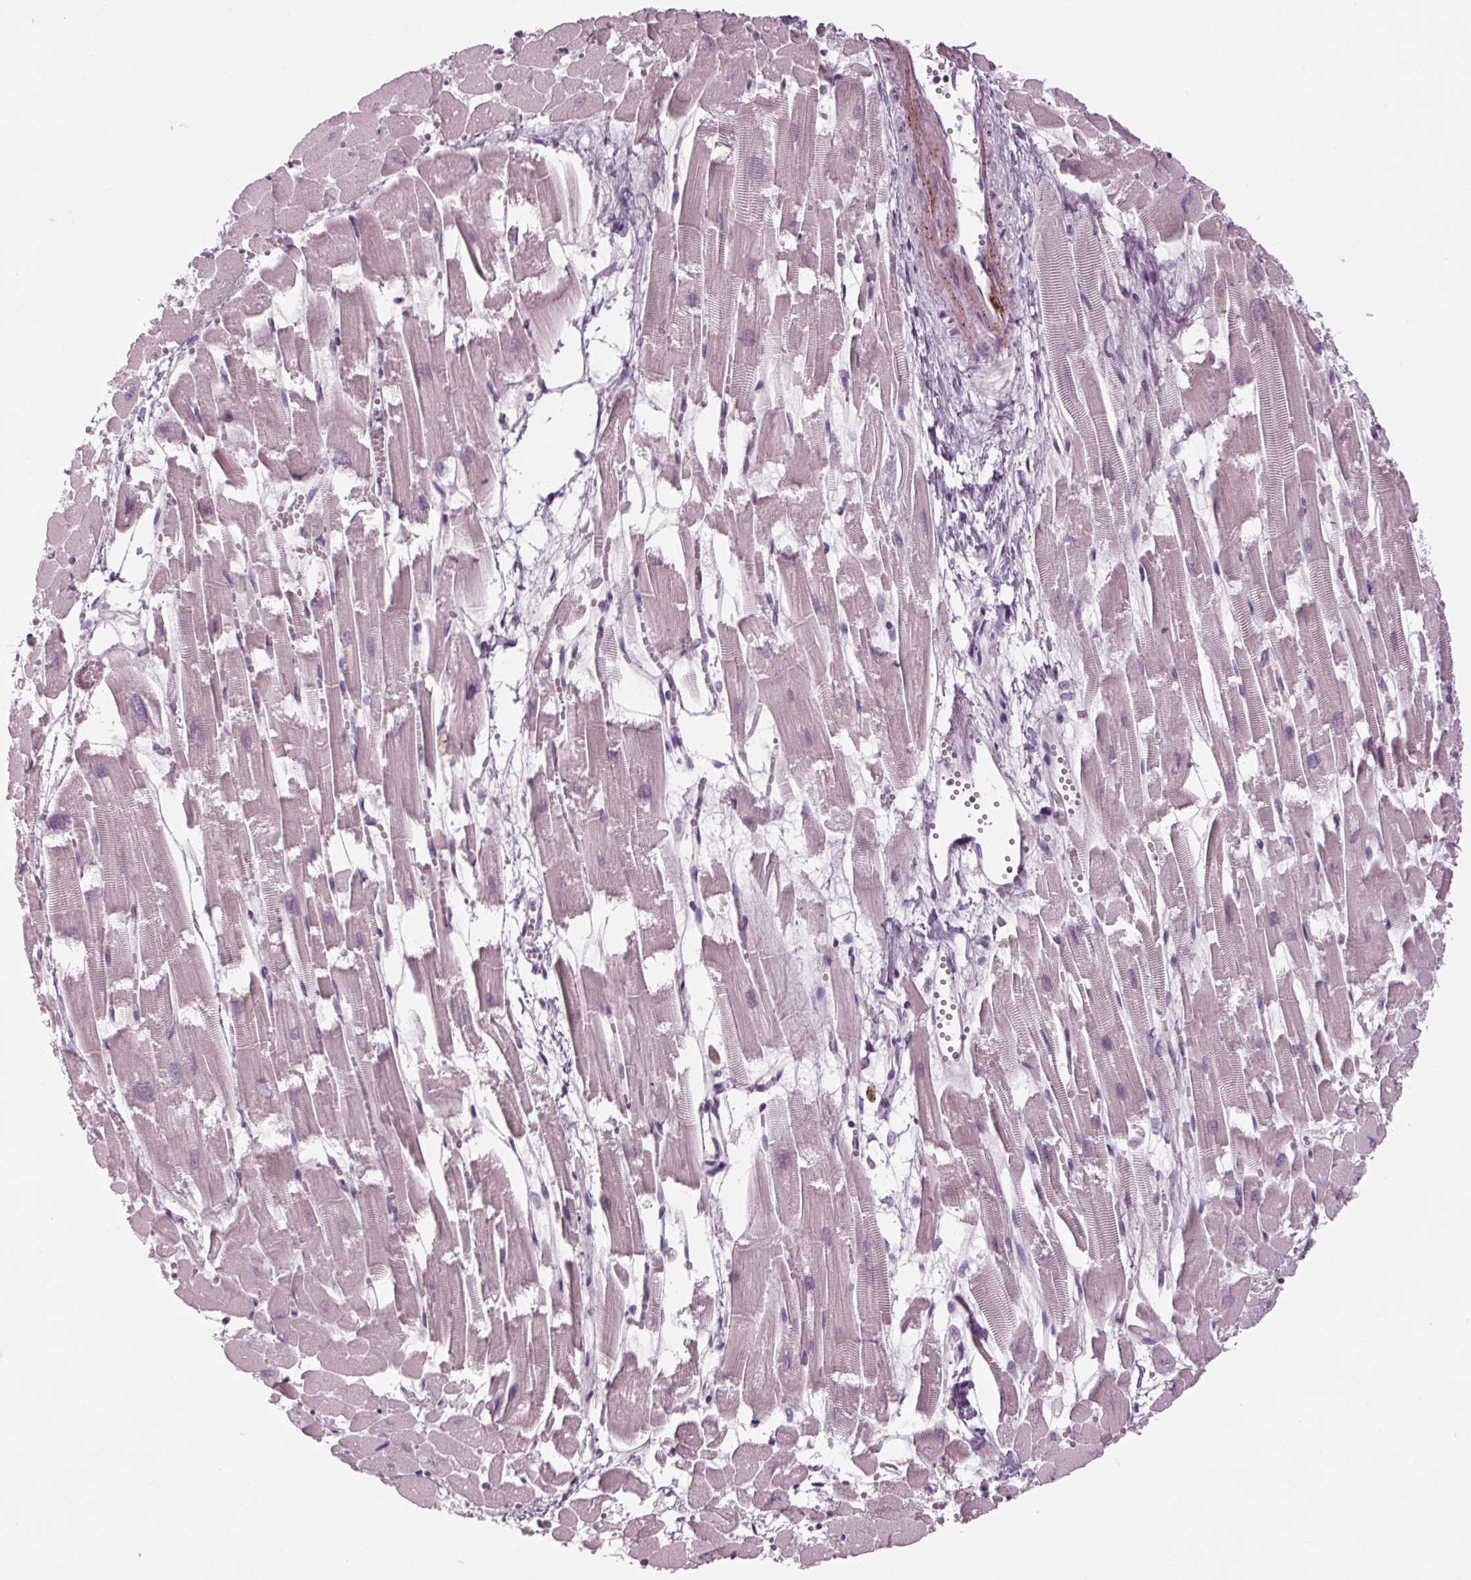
{"staining": {"intensity": "negative", "quantity": "none", "location": "none"}, "tissue": "heart muscle", "cell_type": "Cardiomyocytes", "image_type": "normal", "snomed": [{"axis": "morphology", "description": "Normal tissue, NOS"}, {"axis": "topography", "description": "Heart"}], "caption": "An immunohistochemistry photomicrograph of normal heart muscle is shown. There is no staining in cardiomyocytes of heart muscle. The staining was performed using DAB to visualize the protein expression in brown, while the nuclei were stained in blue with hematoxylin (Magnification: 20x).", "gene": "CYP3A43", "patient": {"sex": "female", "age": 52}}